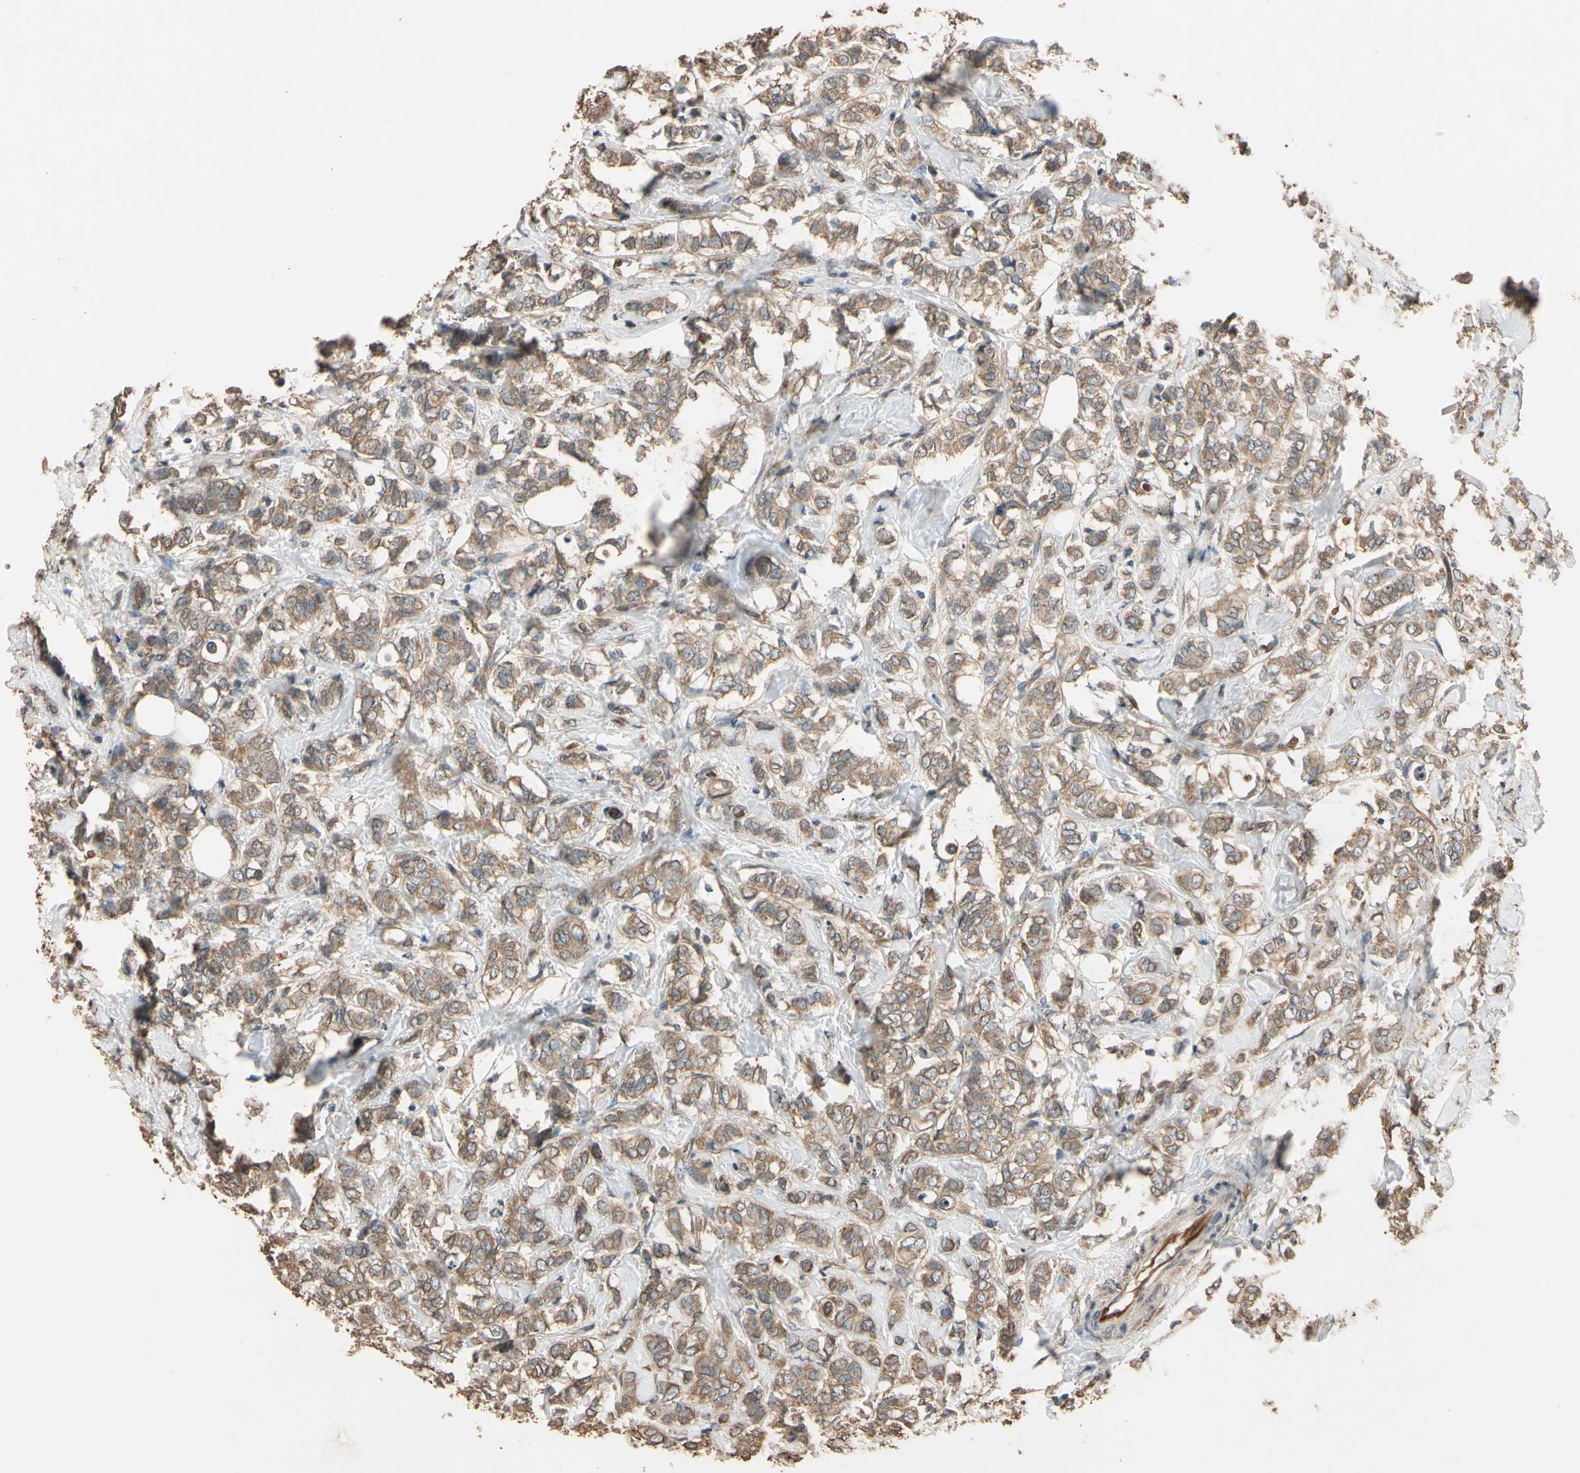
{"staining": {"intensity": "moderate", "quantity": ">75%", "location": "cytoplasmic/membranous"}, "tissue": "breast cancer", "cell_type": "Tumor cells", "image_type": "cancer", "snomed": [{"axis": "morphology", "description": "Lobular carcinoma"}, {"axis": "topography", "description": "Breast"}], "caption": "Immunohistochemistry (IHC) image of neoplastic tissue: breast cancer stained using IHC demonstrates medium levels of moderate protein expression localized specifically in the cytoplasmic/membranous of tumor cells, appearing as a cytoplasmic/membranous brown color.", "gene": "MGRN1", "patient": {"sex": "female", "age": 60}}